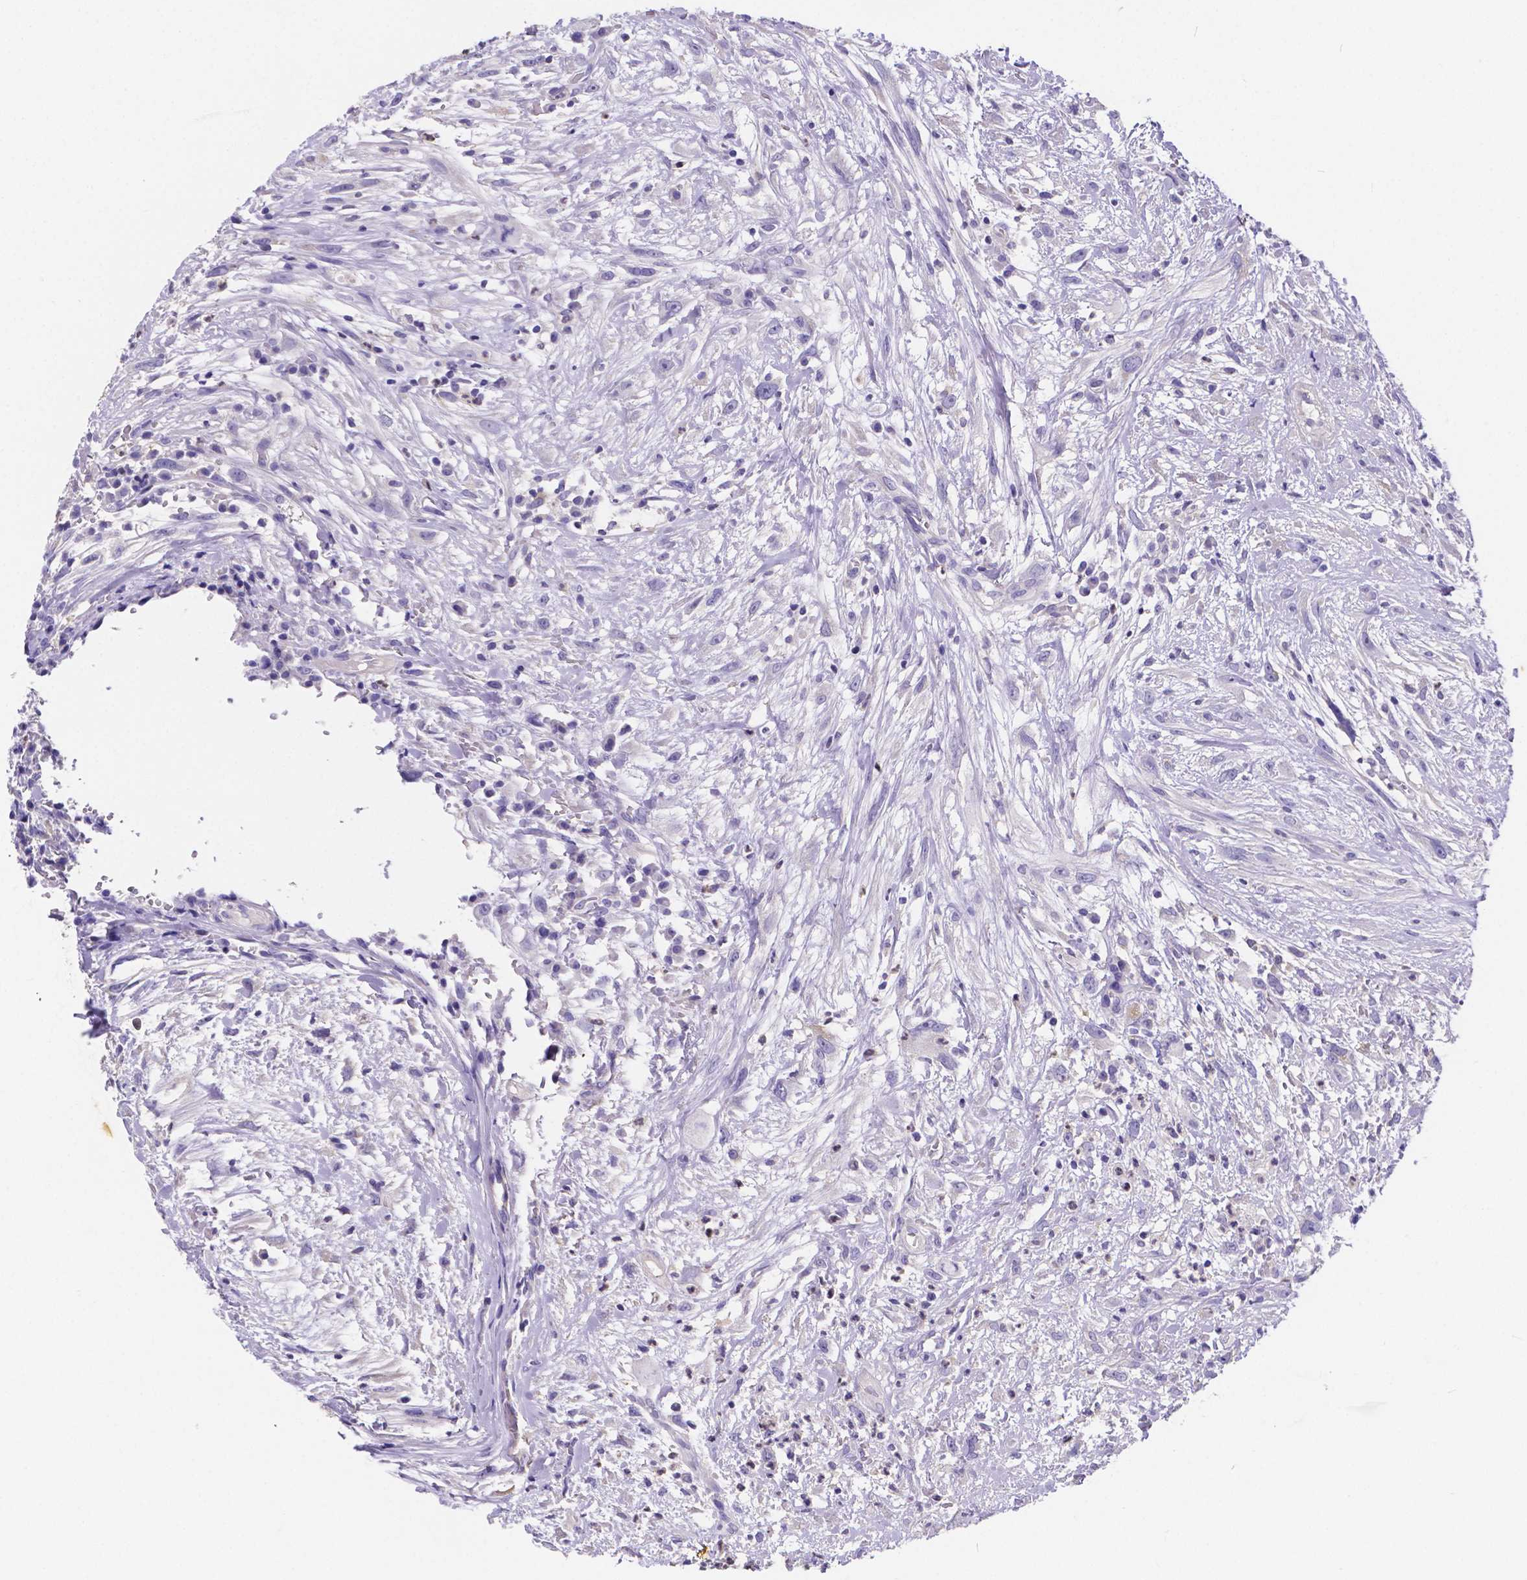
{"staining": {"intensity": "negative", "quantity": "none", "location": "none"}, "tissue": "head and neck cancer", "cell_type": "Tumor cells", "image_type": "cancer", "snomed": [{"axis": "morphology", "description": "Squamous cell carcinoma, NOS"}, {"axis": "topography", "description": "Head-Neck"}], "caption": "DAB (3,3'-diaminobenzidine) immunohistochemical staining of squamous cell carcinoma (head and neck) shows no significant expression in tumor cells. (DAB IHC with hematoxylin counter stain).", "gene": "ATP6V1D", "patient": {"sex": "male", "age": 65}}